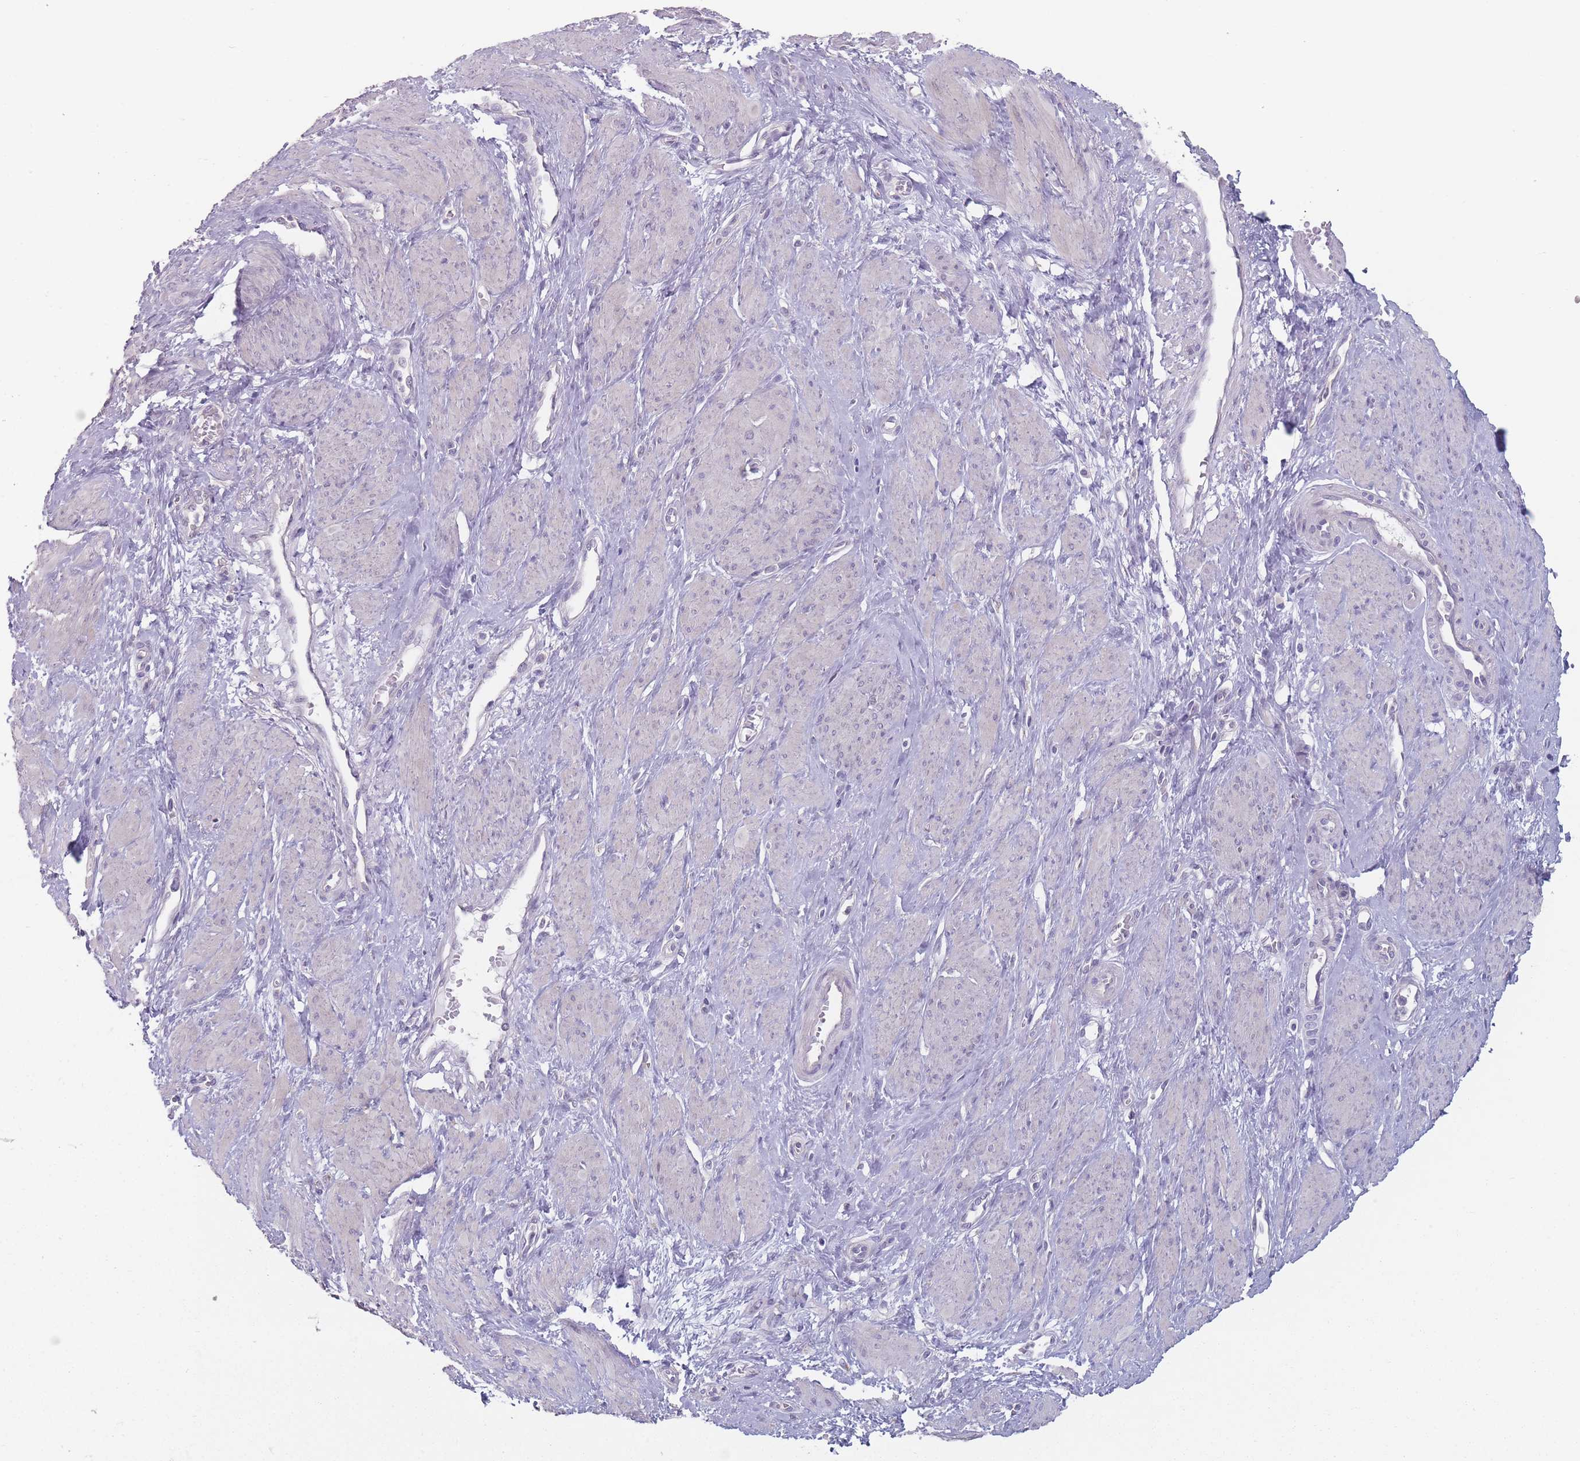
{"staining": {"intensity": "negative", "quantity": "none", "location": "none"}, "tissue": "smooth muscle", "cell_type": "Smooth muscle cells", "image_type": "normal", "snomed": [{"axis": "morphology", "description": "Normal tissue, NOS"}, {"axis": "topography", "description": "Smooth muscle"}, {"axis": "topography", "description": "Uterus"}], "caption": "Smooth muscle was stained to show a protein in brown. There is no significant positivity in smooth muscle cells. Brightfield microscopy of immunohistochemistry stained with DAB (brown) and hematoxylin (blue), captured at high magnification.", "gene": "AKAIN1", "patient": {"sex": "female", "age": 39}}